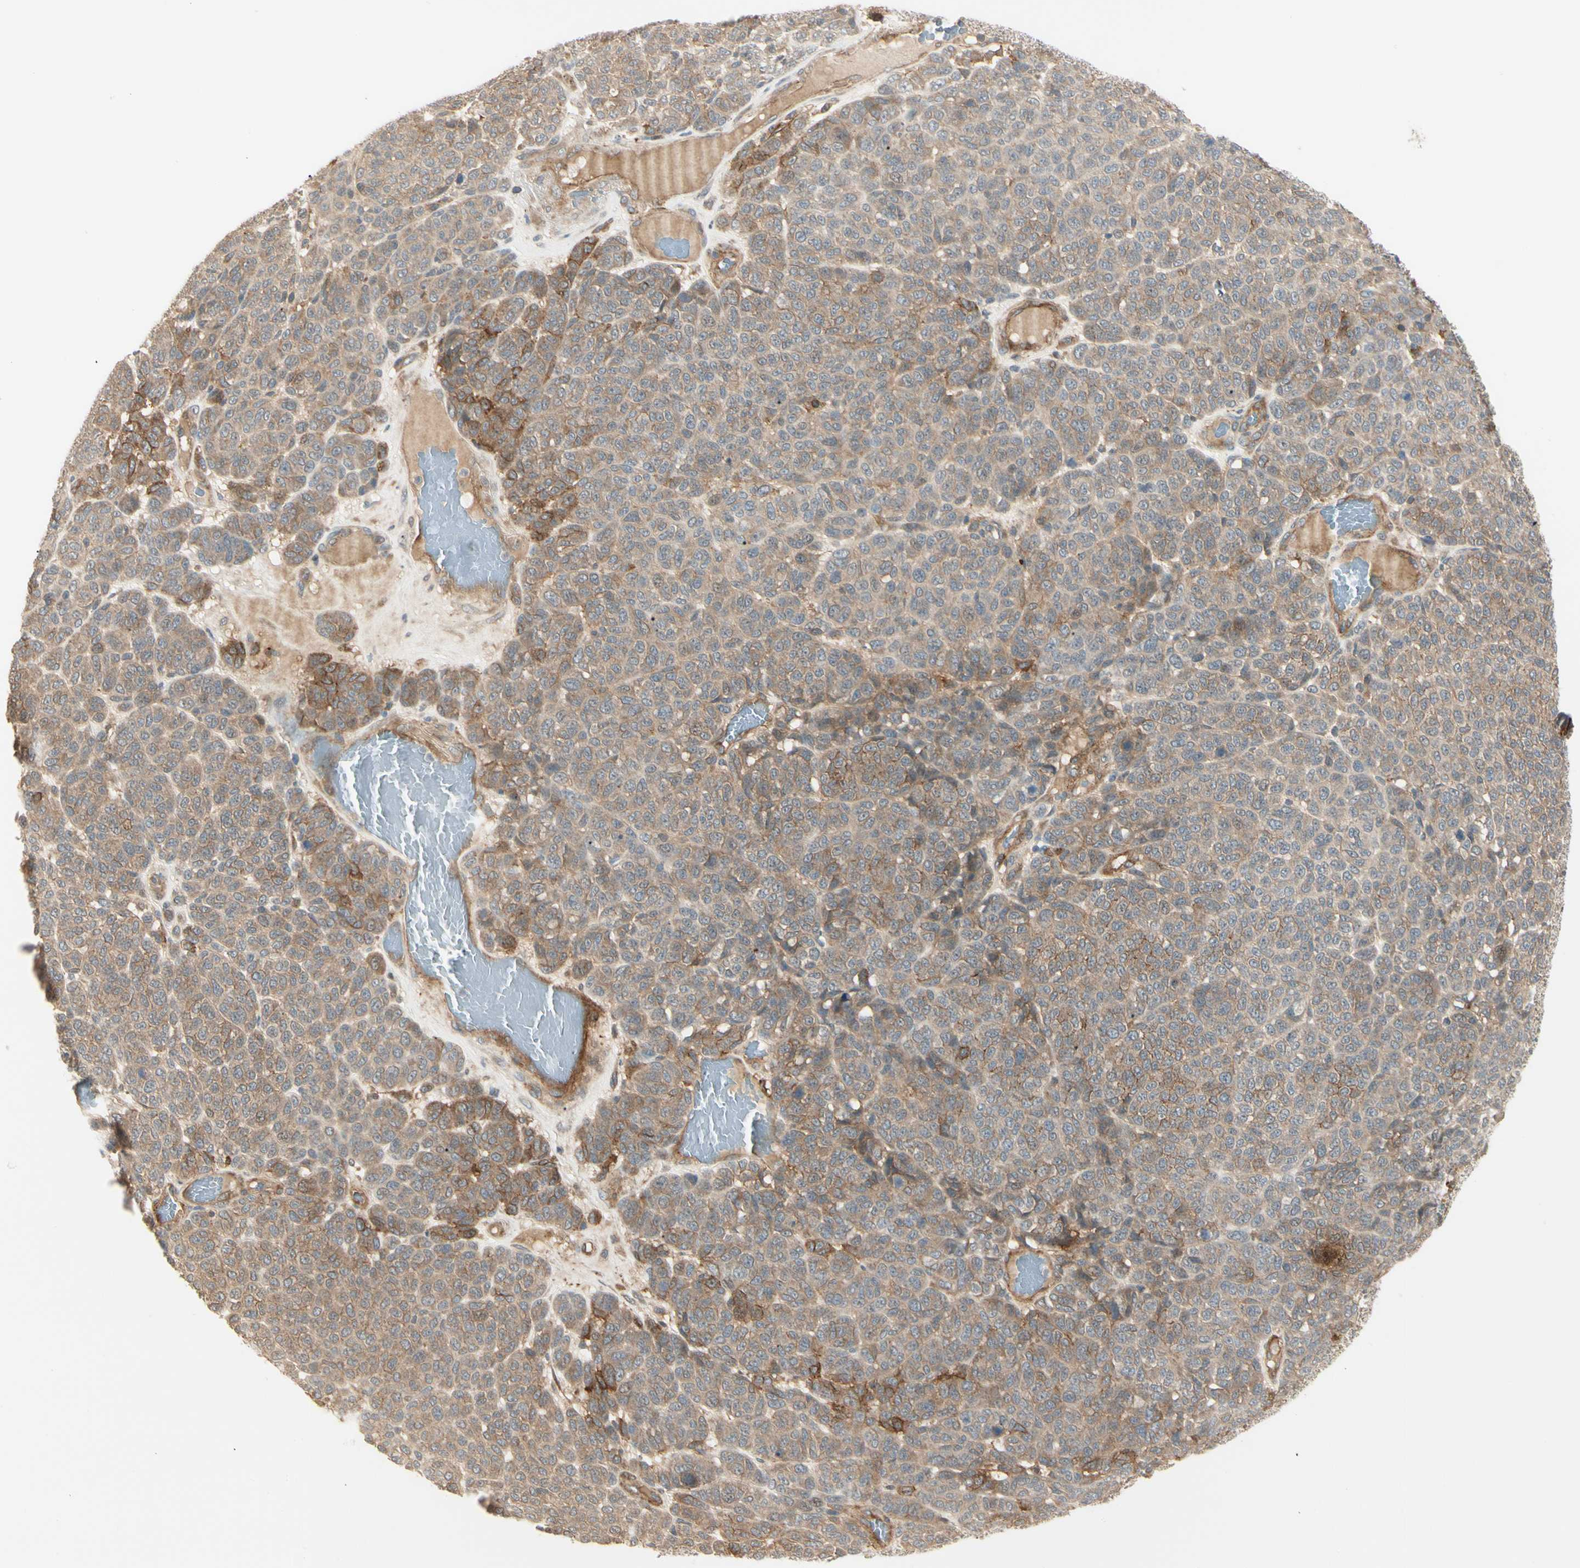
{"staining": {"intensity": "moderate", "quantity": ">75%", "location": "cytoplasmic/membranous"}, "tissue": "melanoma", "cell_type": "Tumor cells", "image_type": "cancer", "snomed": [{"axis": "morphology", "description": "Malignant melanoma, NOS"}, {"axis": "topography", "description": "Skin"}], "caption": "This micrograph displays malignant melanoma stained with immunohistochemistry to label a protein in brown. The cytoplasmic/membranous of tumor cells show moderate positivity for the protein. Nuclei are counter-stained blue.", "gene": "F2R", "patient": {"sex": "male", "age": 59}}